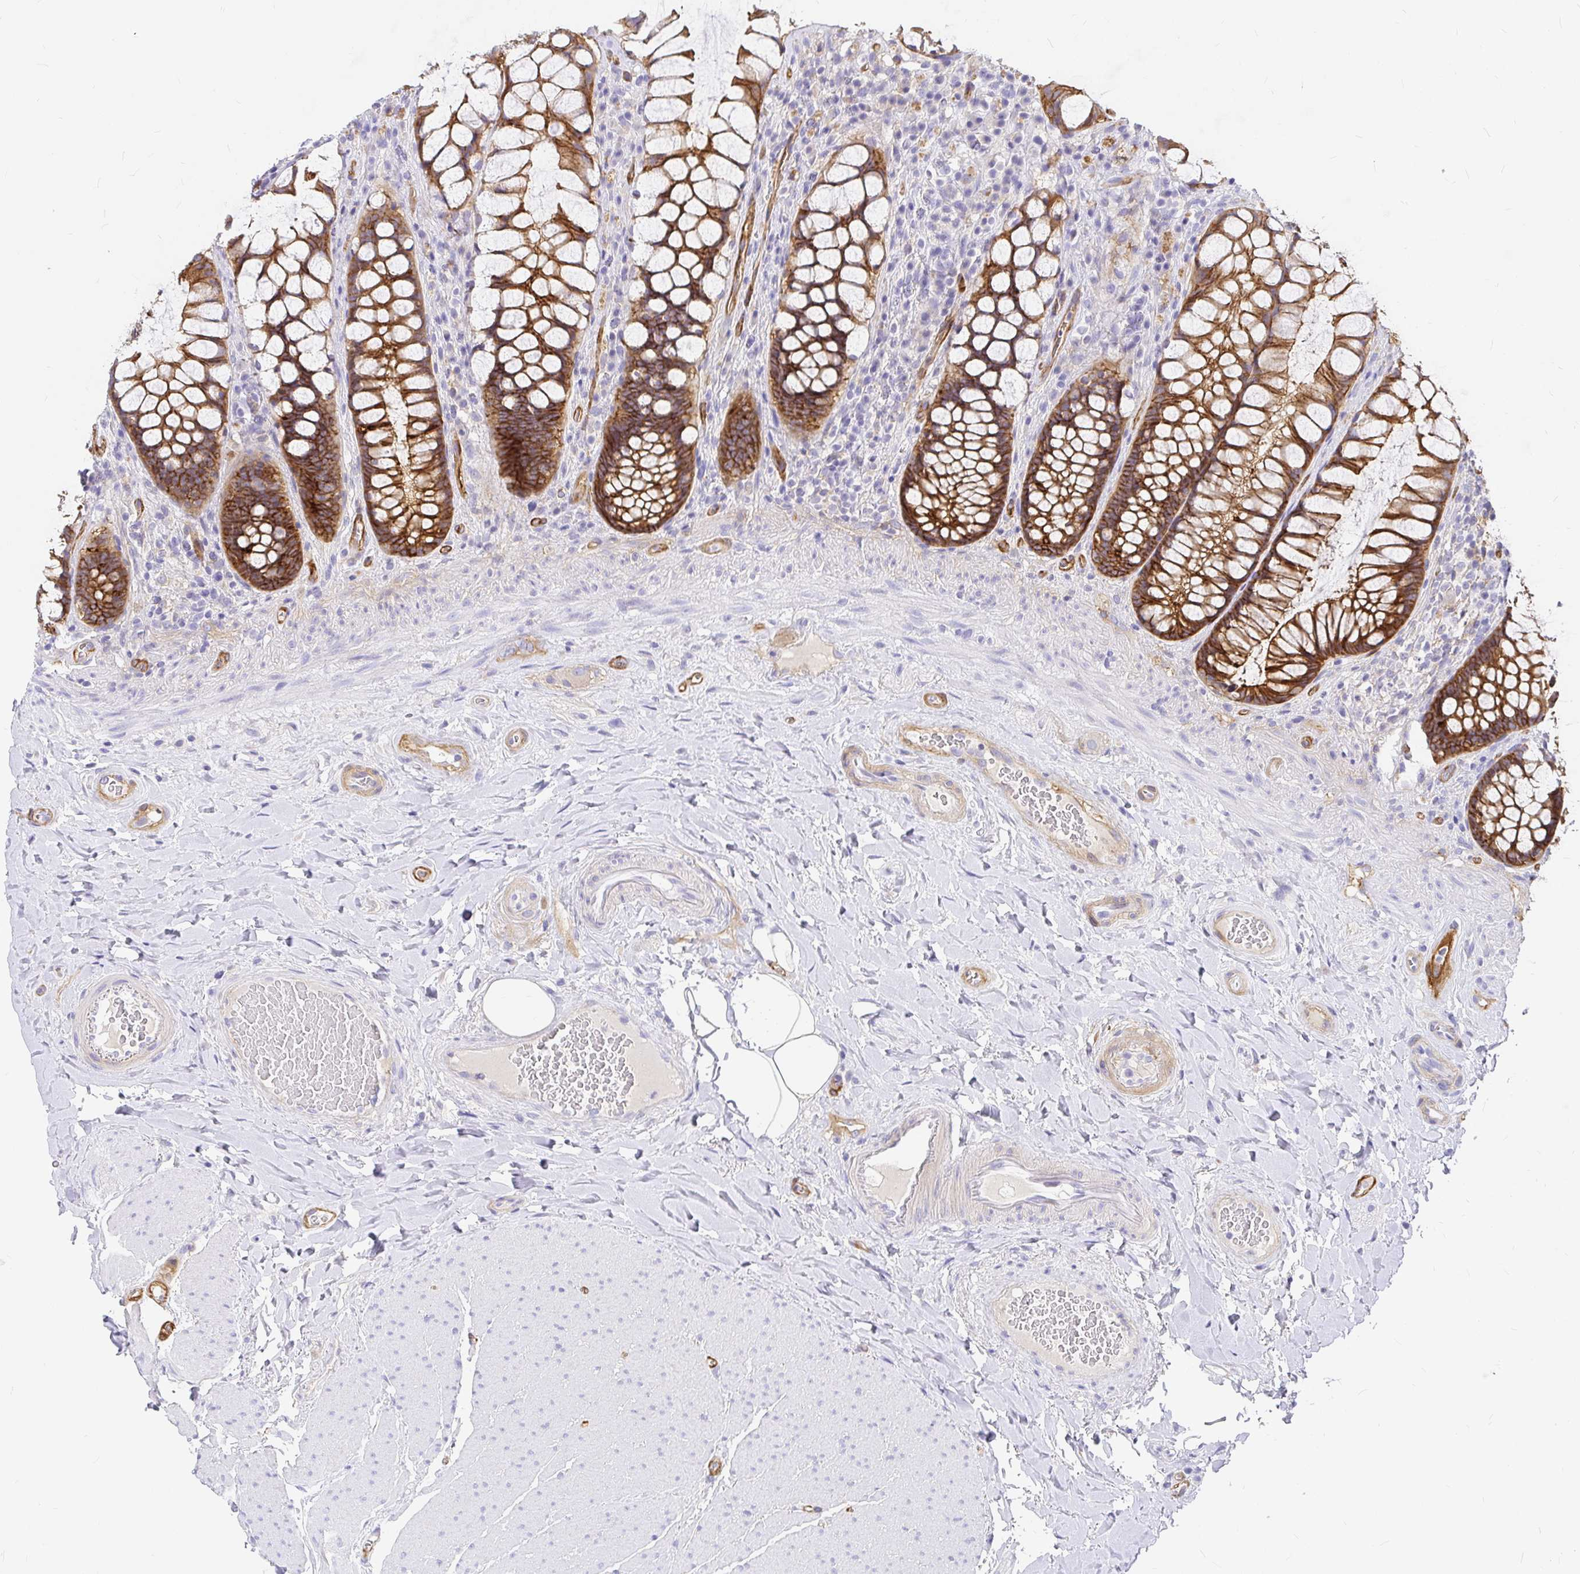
{"staining": {"intensity": "strong", "quantity": ">75%", "location": "cytoplasmic/membranous"}, "tissue": "rectum", "cell_type": "Glandular cells", "image_type": "normal", "snomed": [{"axis": "morphology", "description": "Normal tissue, NOS"}, {"axis": "topography", "description": "Rectum"}], "caption": "High-power microscopy captured an immunohistochemistry photomicrograph of unremarkable rectum, revealing strong cytoplasmic/membranous expression in approximately >75% of glandular cells. The staining is performed using DAB (3,3'-diaminobenzidine) brown chromogen to label protein expression. The nuclei are counter-stained blue using hematoxylin.", "gene": "MYO1B", "patient": {"sex": "female", "age": 58}}